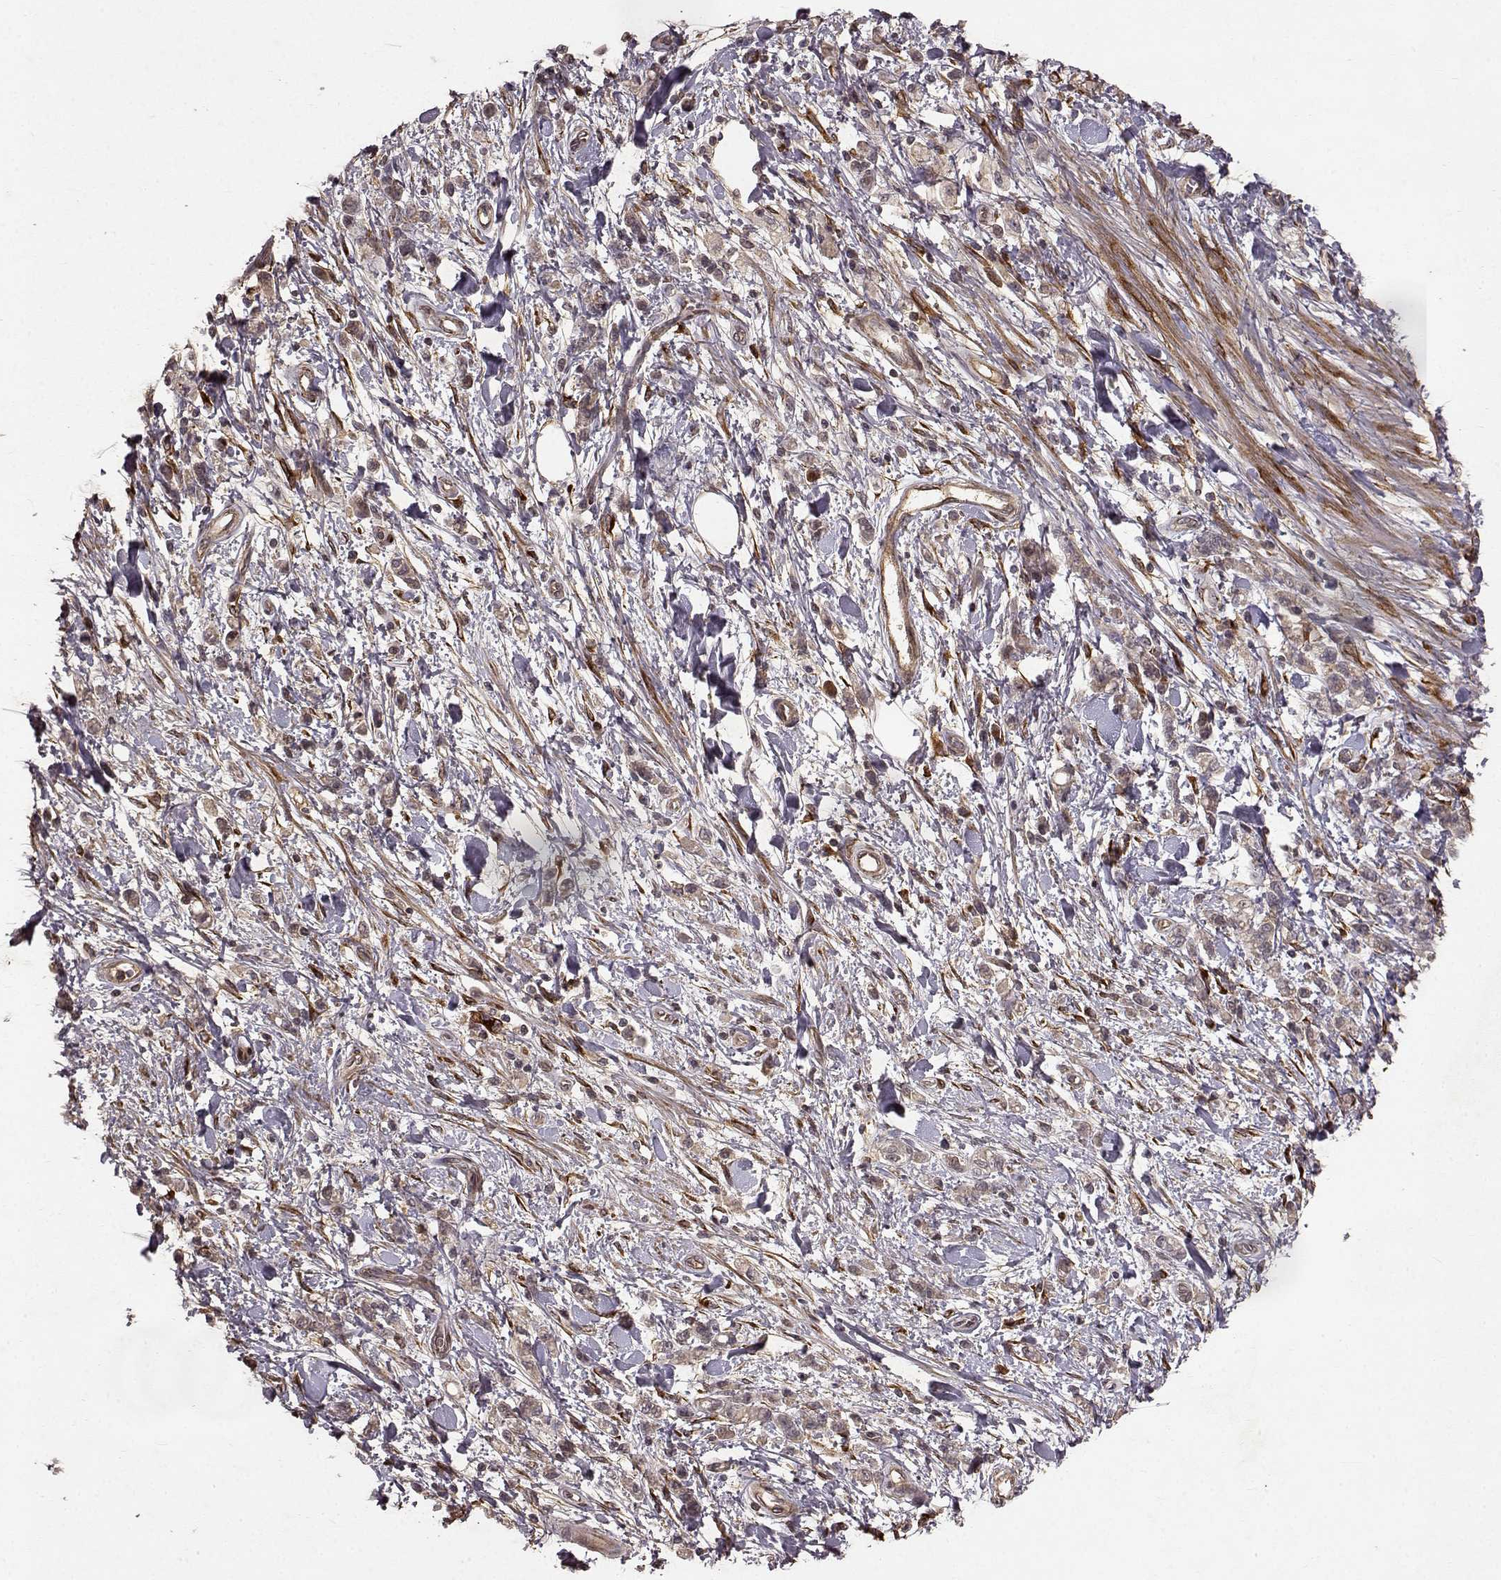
{"staining": {"intensity": "strong", "quantity": "<25%", "location": "cytoplasmic/membranous"}, "tissue": "stomach cancer", "cell_type": "Tumor cells", "image_type": "cancer", "snomed": [{"axis": "morphology", "description": "Adenocarcinoma, NOS"}, {"axis": "topography", "description": "Stomach"}], "caption": "Adenocarcinoma (stomach) tissue exhibits strong cytoplasmic/membranous positivity in about <25% of tumor cells", "gene": "FSTL1", "patient": {"sex": "male", "age": 77}}